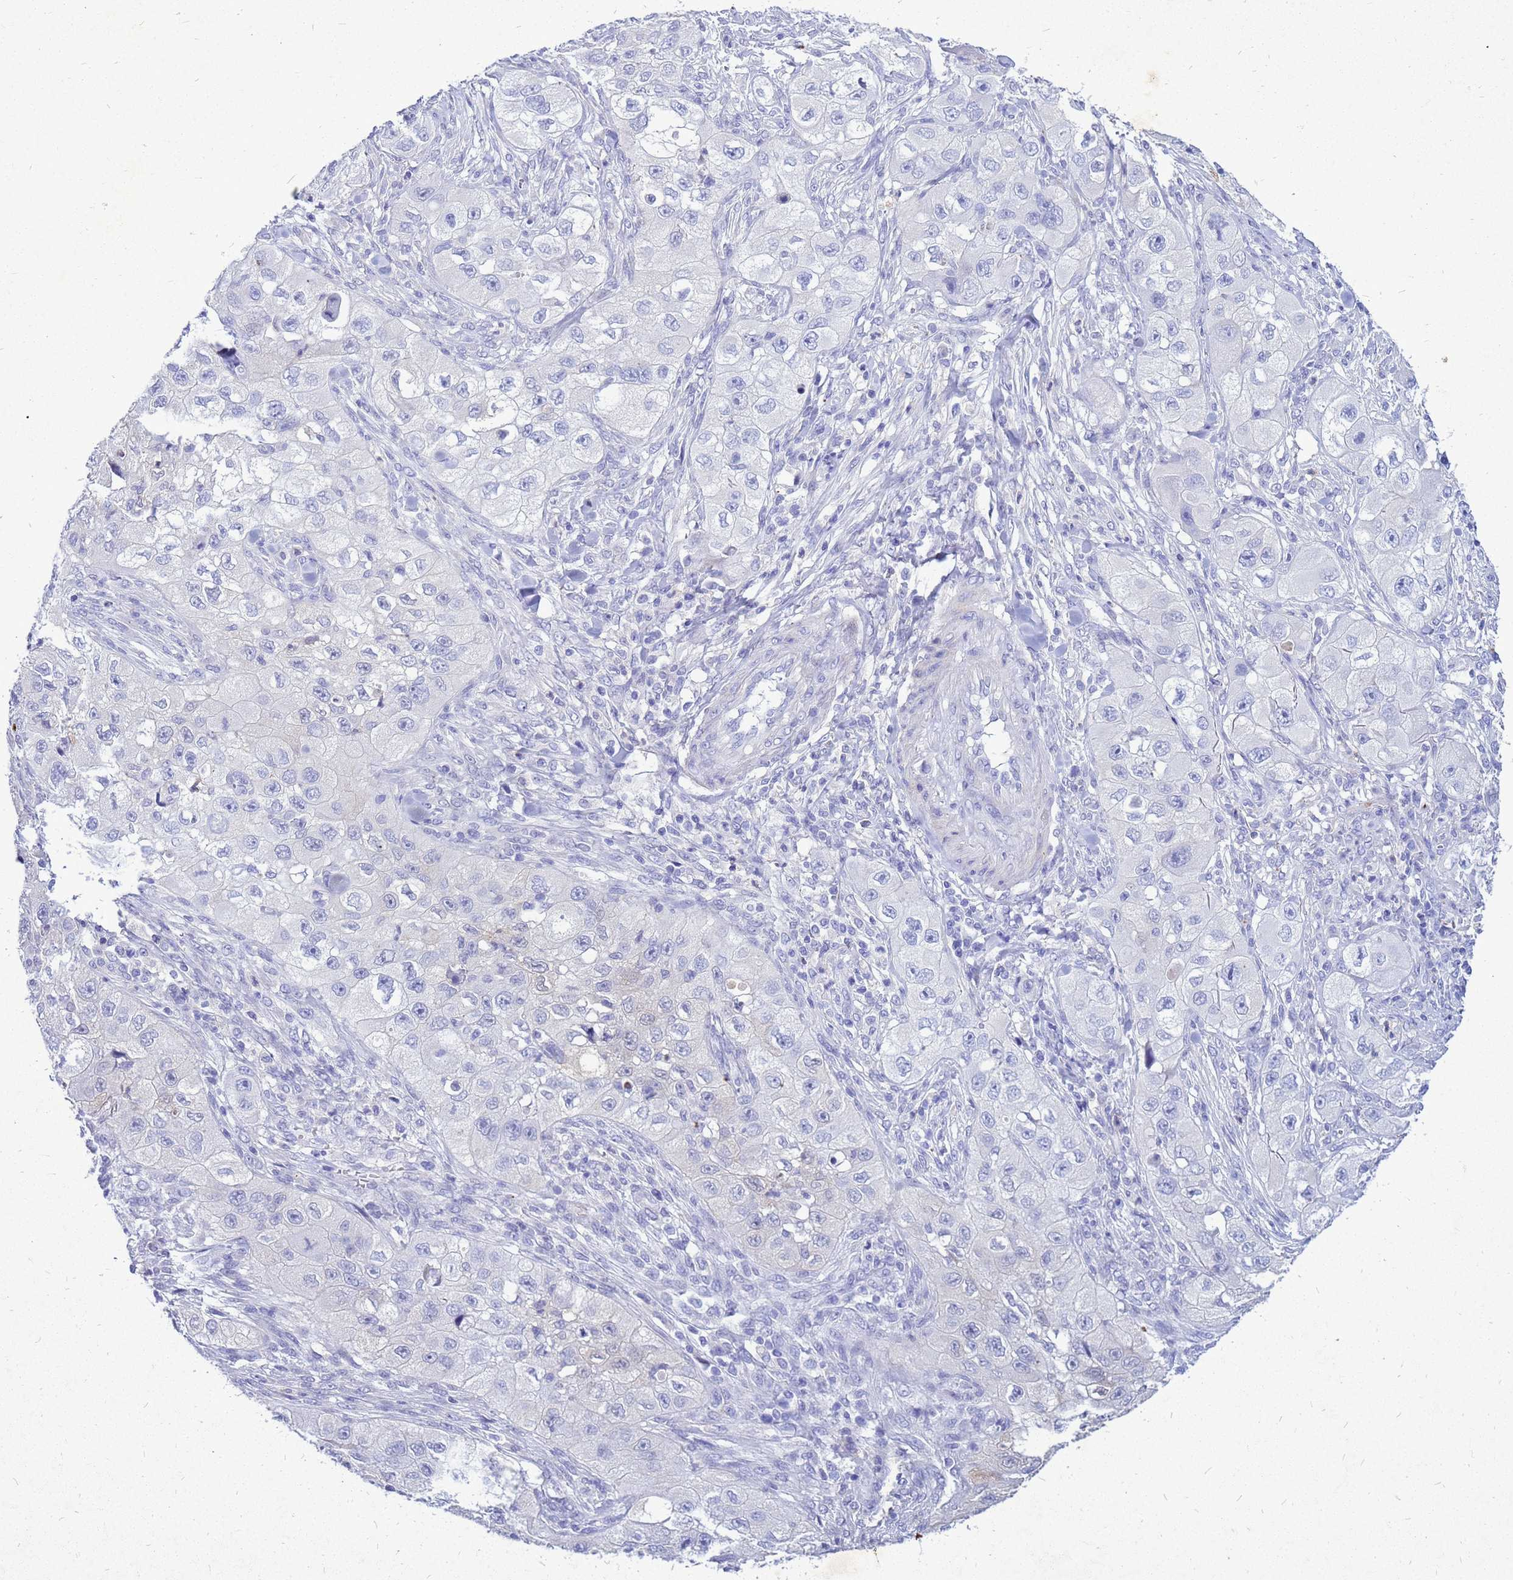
{"staining": {"intensity": "negative", "quantity": "none", "location": "none"}, "tissue": "skin cancer", "cell_type": "Tumor cells", "image_type": "cancer", "snomed": [{"axis": "morphology", "description": "Squamous cell carcinoma, NOS"}, {"axis": "topography", "description": "Skin"}, {"axis": "topography", "description": "Subcutis"}], "caption": "DAB immunohistochemical staining of human skin cancer reveals no significant expression in tumor cells. (DAB (3,3'-diaminobenzidine) immunohistochemistry (IHC) with hematoxylin counter stain).", "gene": "AKR1C1", "patient": {"sex": "male", "age": 73}}